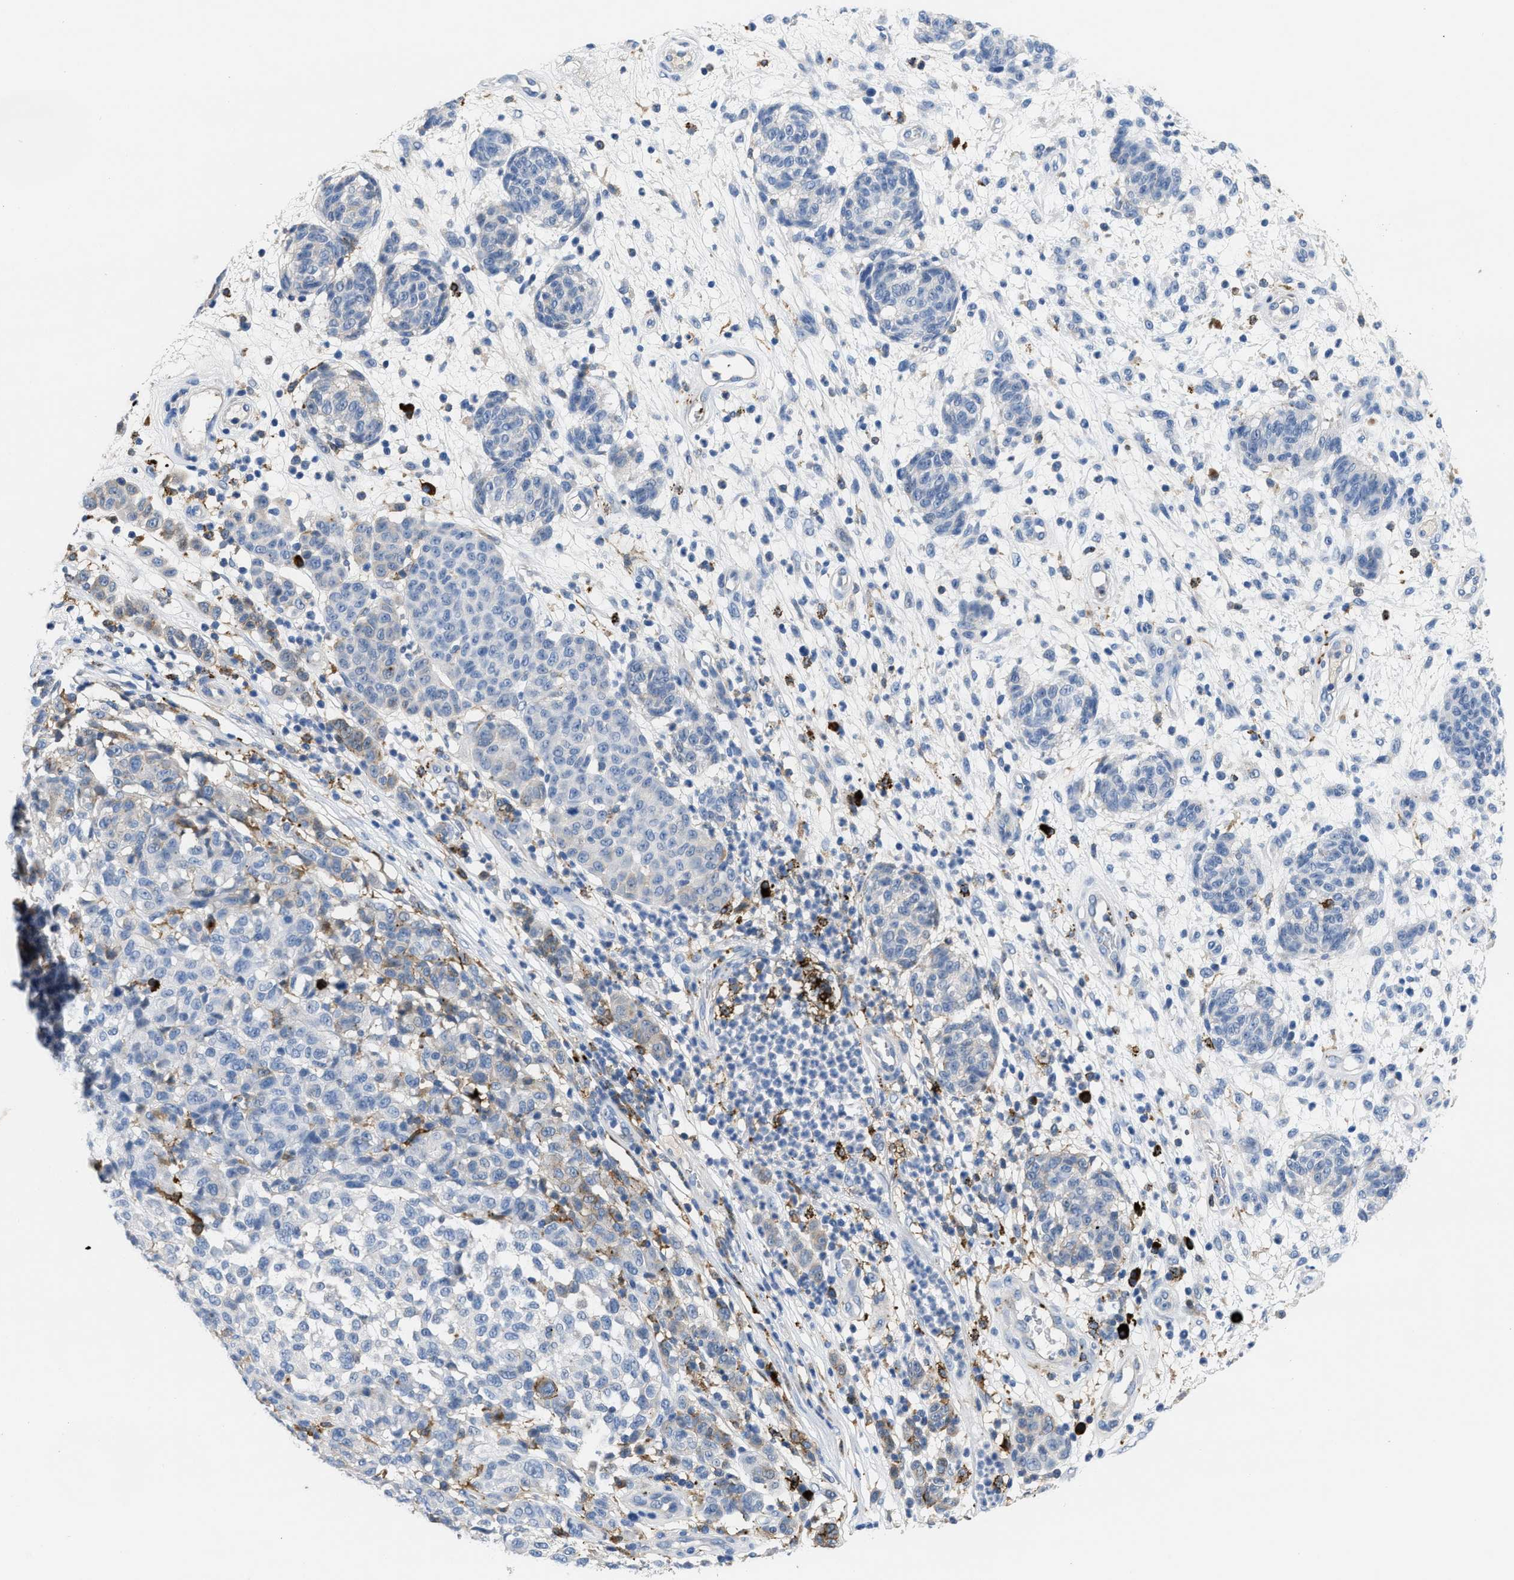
{"staining": {"intensity": "negative", "quantity": "none", "location": "none"}, "tissue": "melanoma", "cell_type": "Tumor cells", "image_type": "cancer", "snomed": [{"axis": "morphology", "description": "Malignant melanoma, NOS"}, {"axis": "topography", "description": "Skin"}], "caption": "Tumor cells show no significant staining in melanoma.", "gene": "FGF18", "patient": {"sex": "male", "age": 59}}